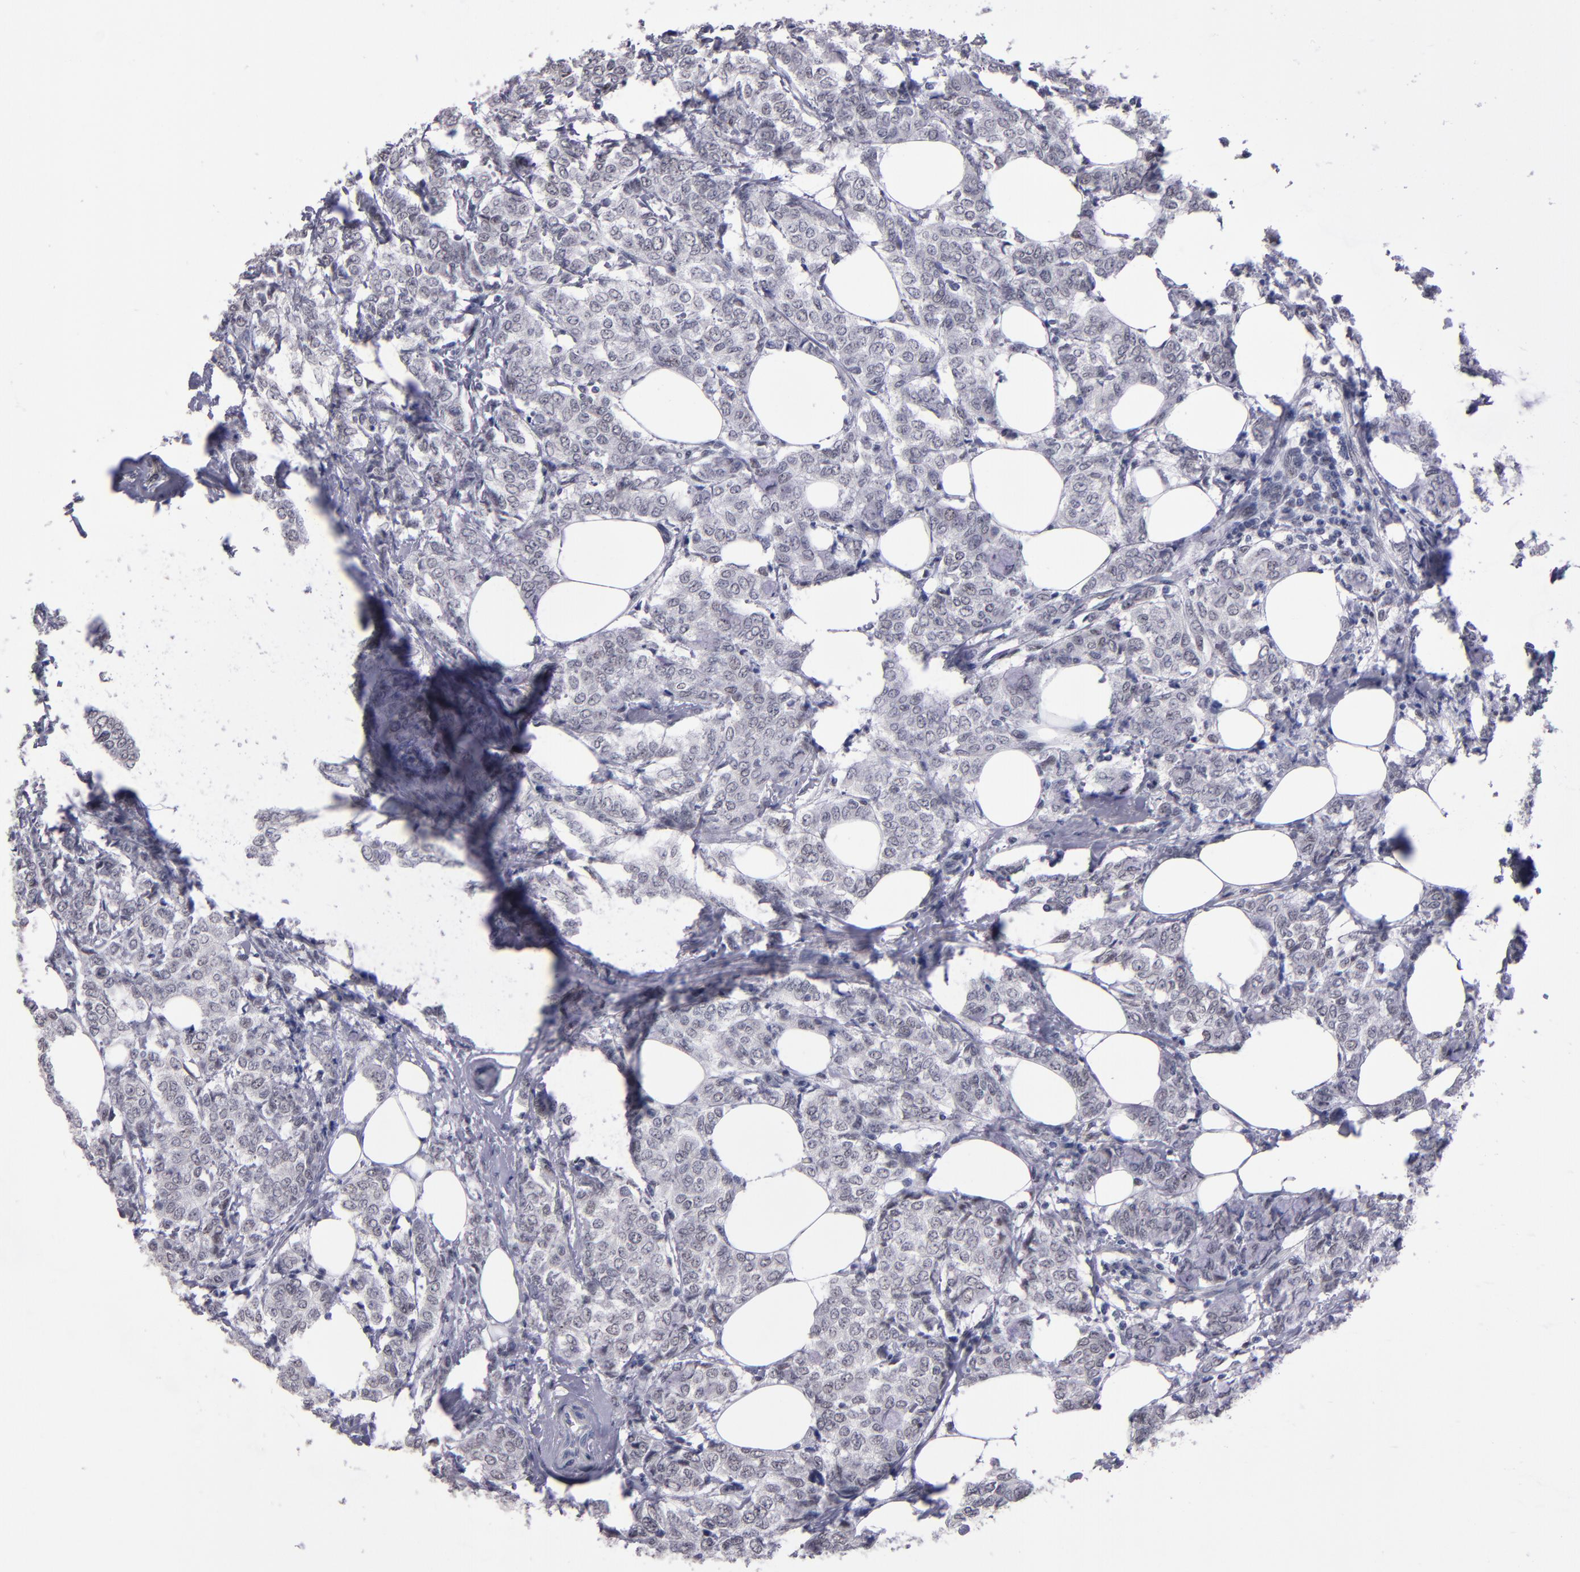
{"staining": {"intensity": "weak", "quantity": "<25%", "location": "nuclear"}, "tissue": "breast cancer", "cell_type": "Tumor cells", "image_type": "cancer", "snomed": [{"axis": "morphology", "description": "Lobular carcinoma"}, {"axis": "topography", "description": "Breast"}], "caption": "Breast cancer was stained to show a protein in brown. There is no significant expression in tumor cells.", "gene": "OTUB2", "patient": {"sex": "female", "age": 60}}